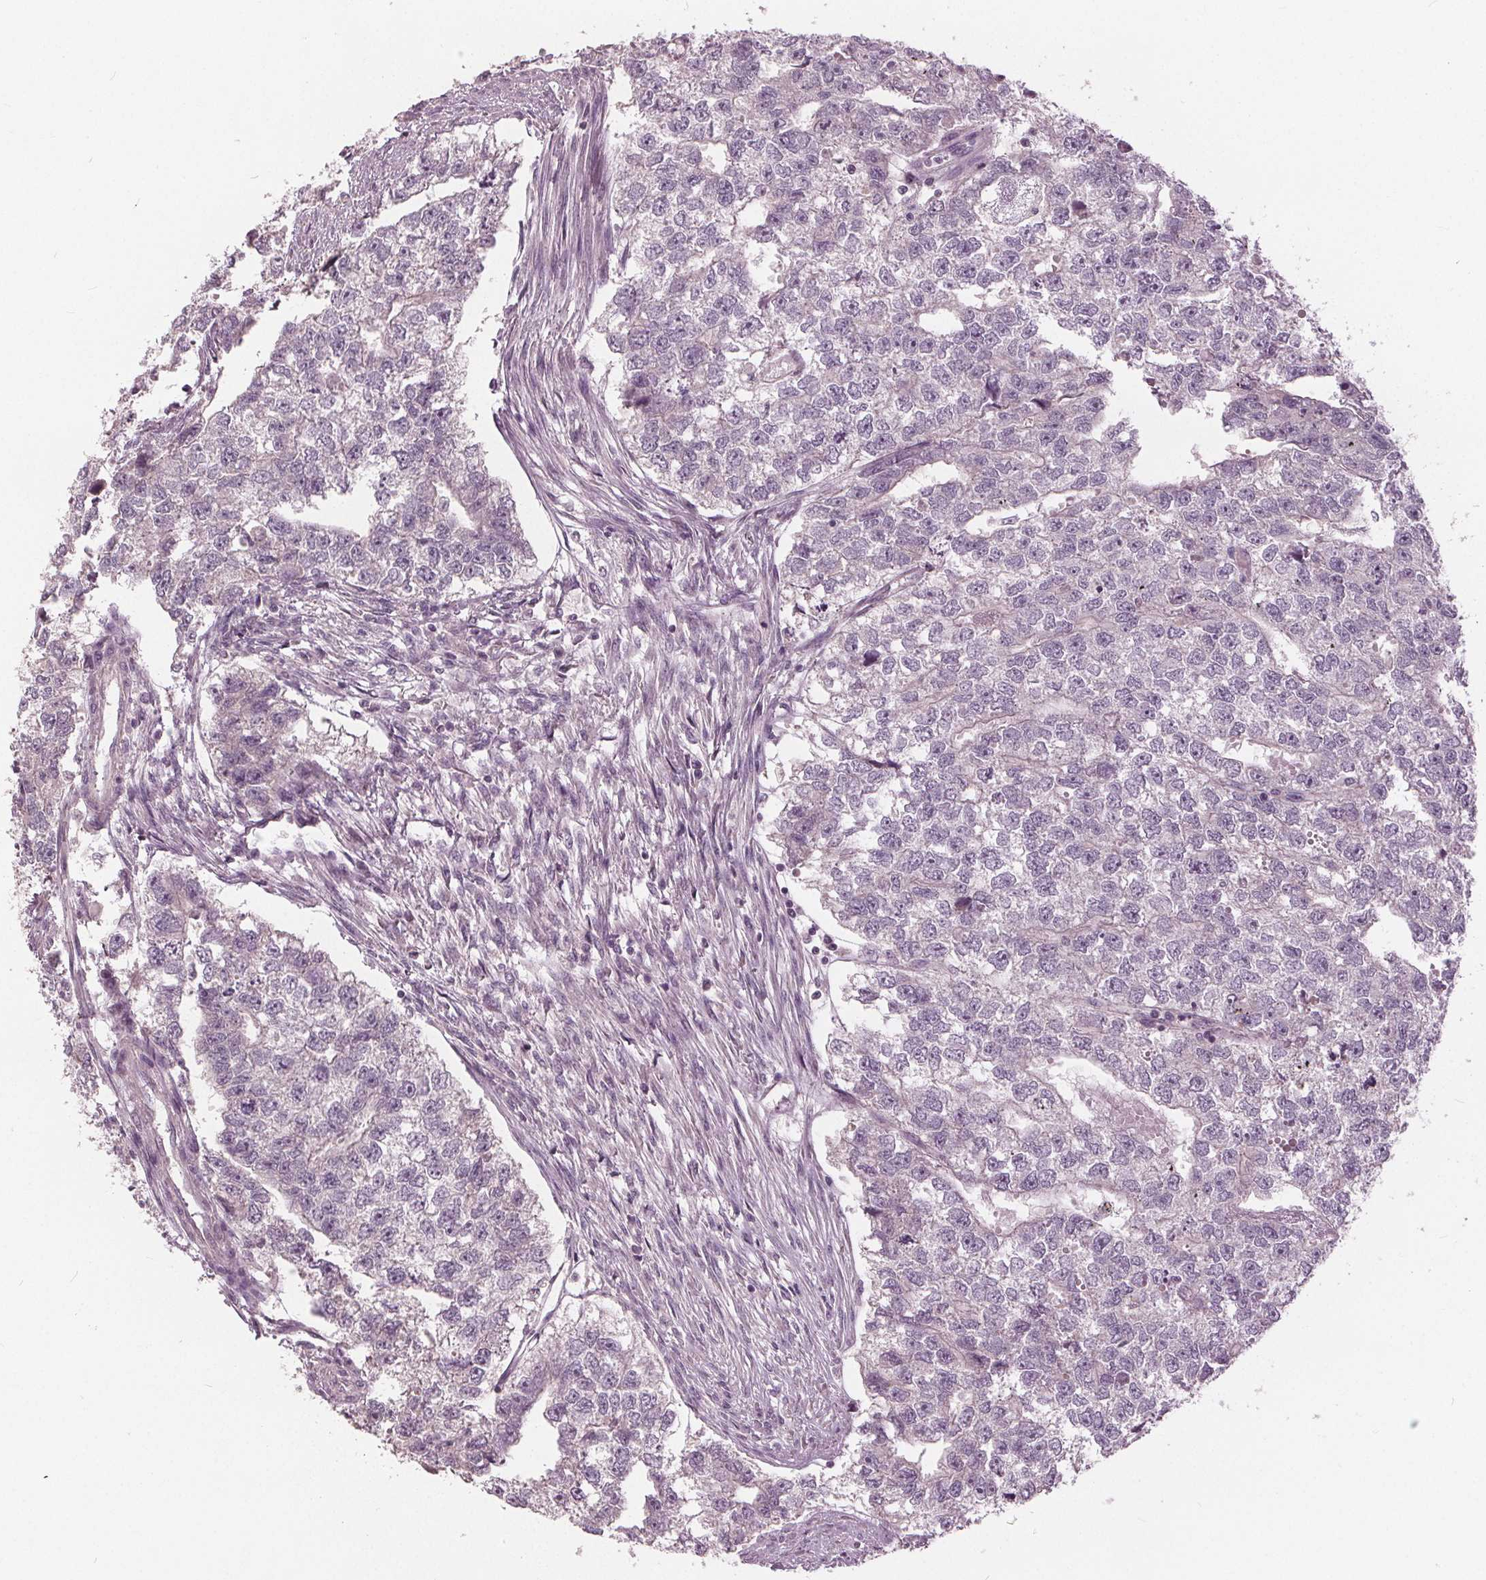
{"staining": {"intensity": "negative", "quantity": "none", "location": "none"}, "tissue": "testis cancer", "cell_type": "Tumor cells", "image_type": "cancer", "snomed": [{"axis": "morphology", "description": "Carcinoma, Embryonal, NOS"}, {"axis": "morphology", "description": "Teratoma, malignant, NOS"}, {"axis": "topography", "description": "Testis"}], "caption": "A photomicrograph of testis cancer (teratoma (malignant)) stained for a protein reveals no brown staining in tumor cells.", "gene": "KLK13", "patient": {"sex": "male", "age": 44}}